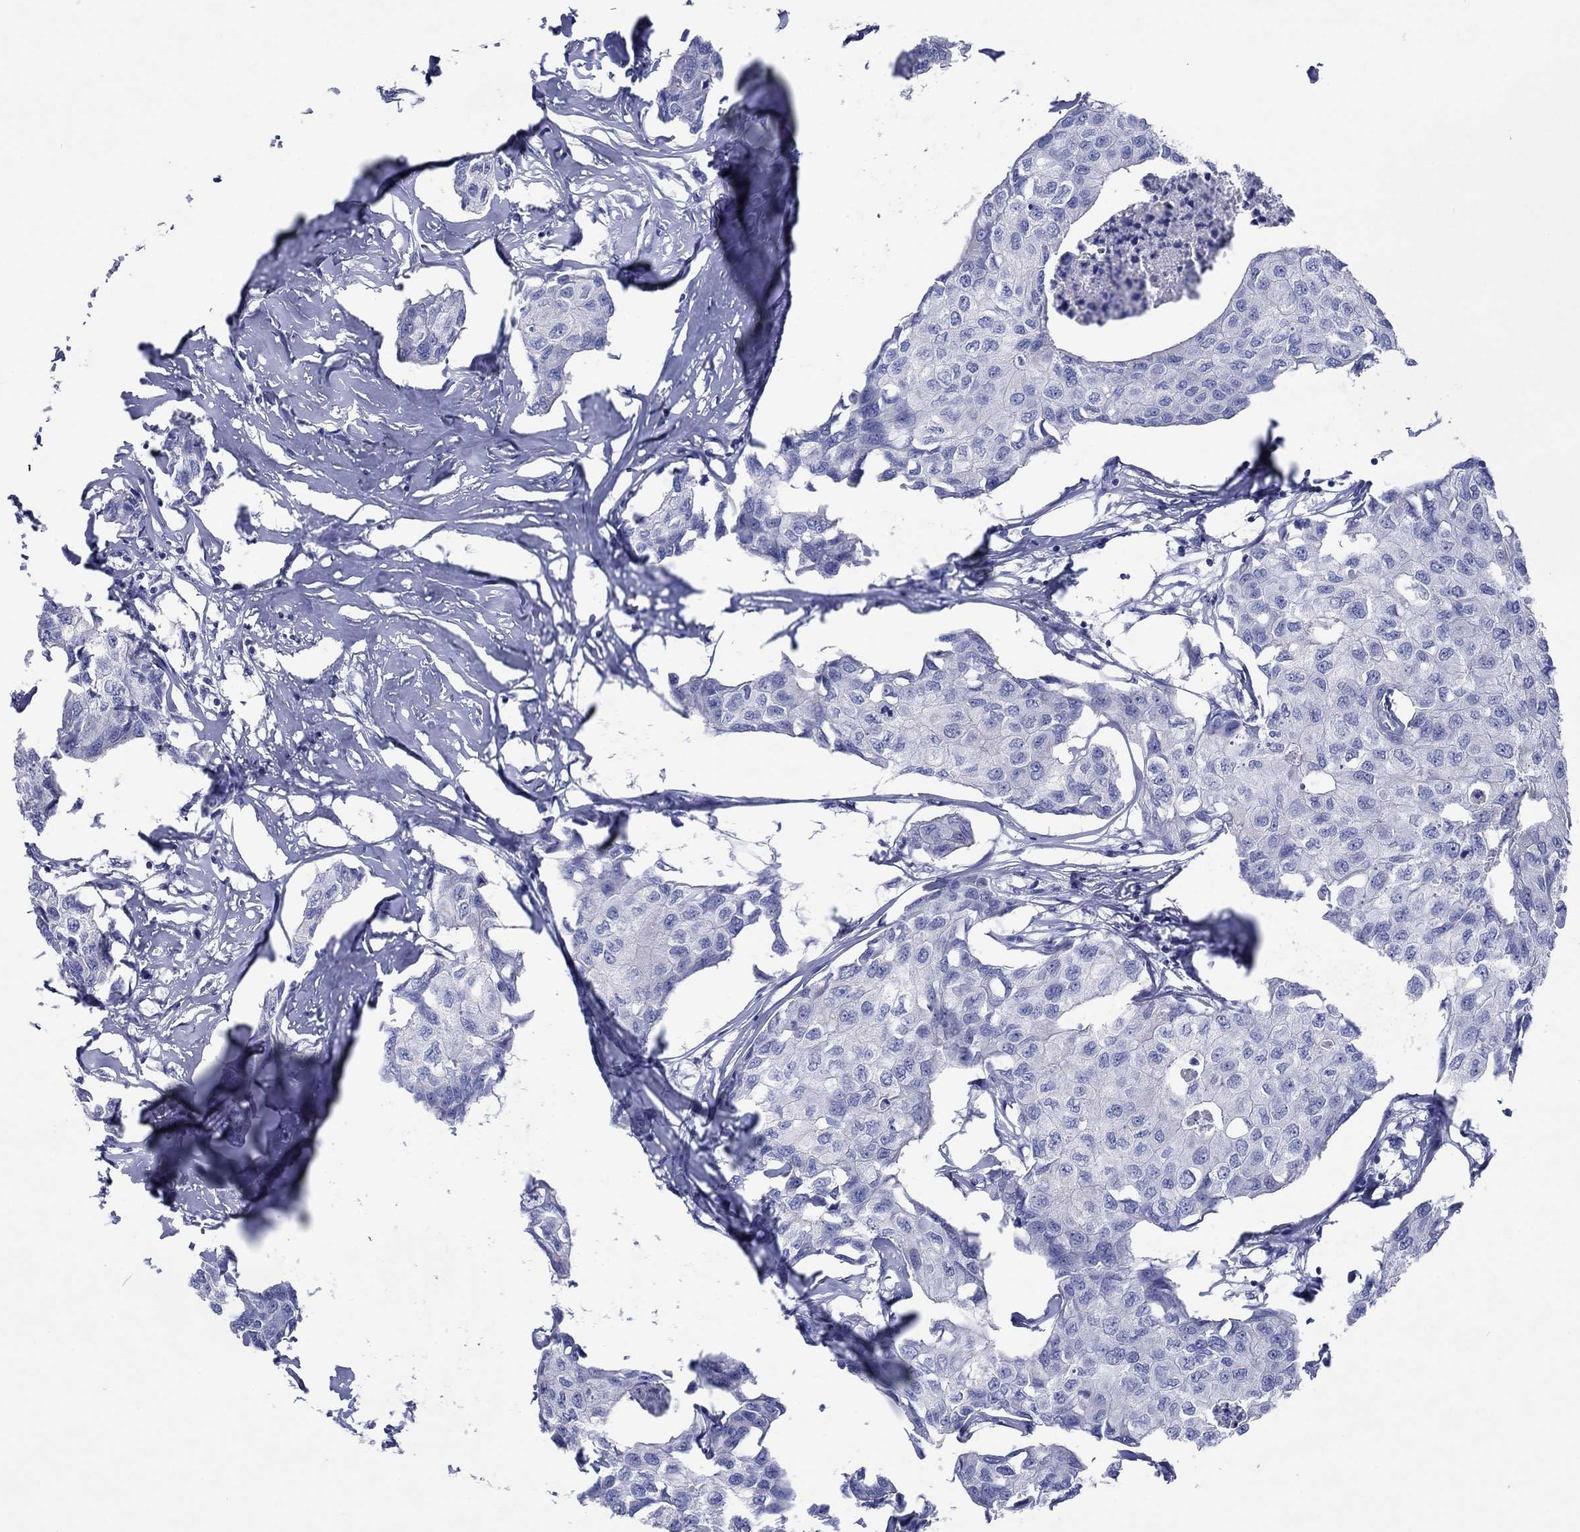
{"staining": {"intensity": "negative", "quantity": "none", "location": "none"}, "tissue": "breast cancer", "cell_type": "Tumor cells", "image_type": "cancer", "snomed": [{"axis": "morphology", "description": "Duct carcinoma"}, {"axis": "topography", "description": "Breast"}], "caption": "Photomicrograph shows no significant protein staining in tumor cells of breast cancer.", "gene": "HCRT", "patient": {"sex": "female", "age": 80}}